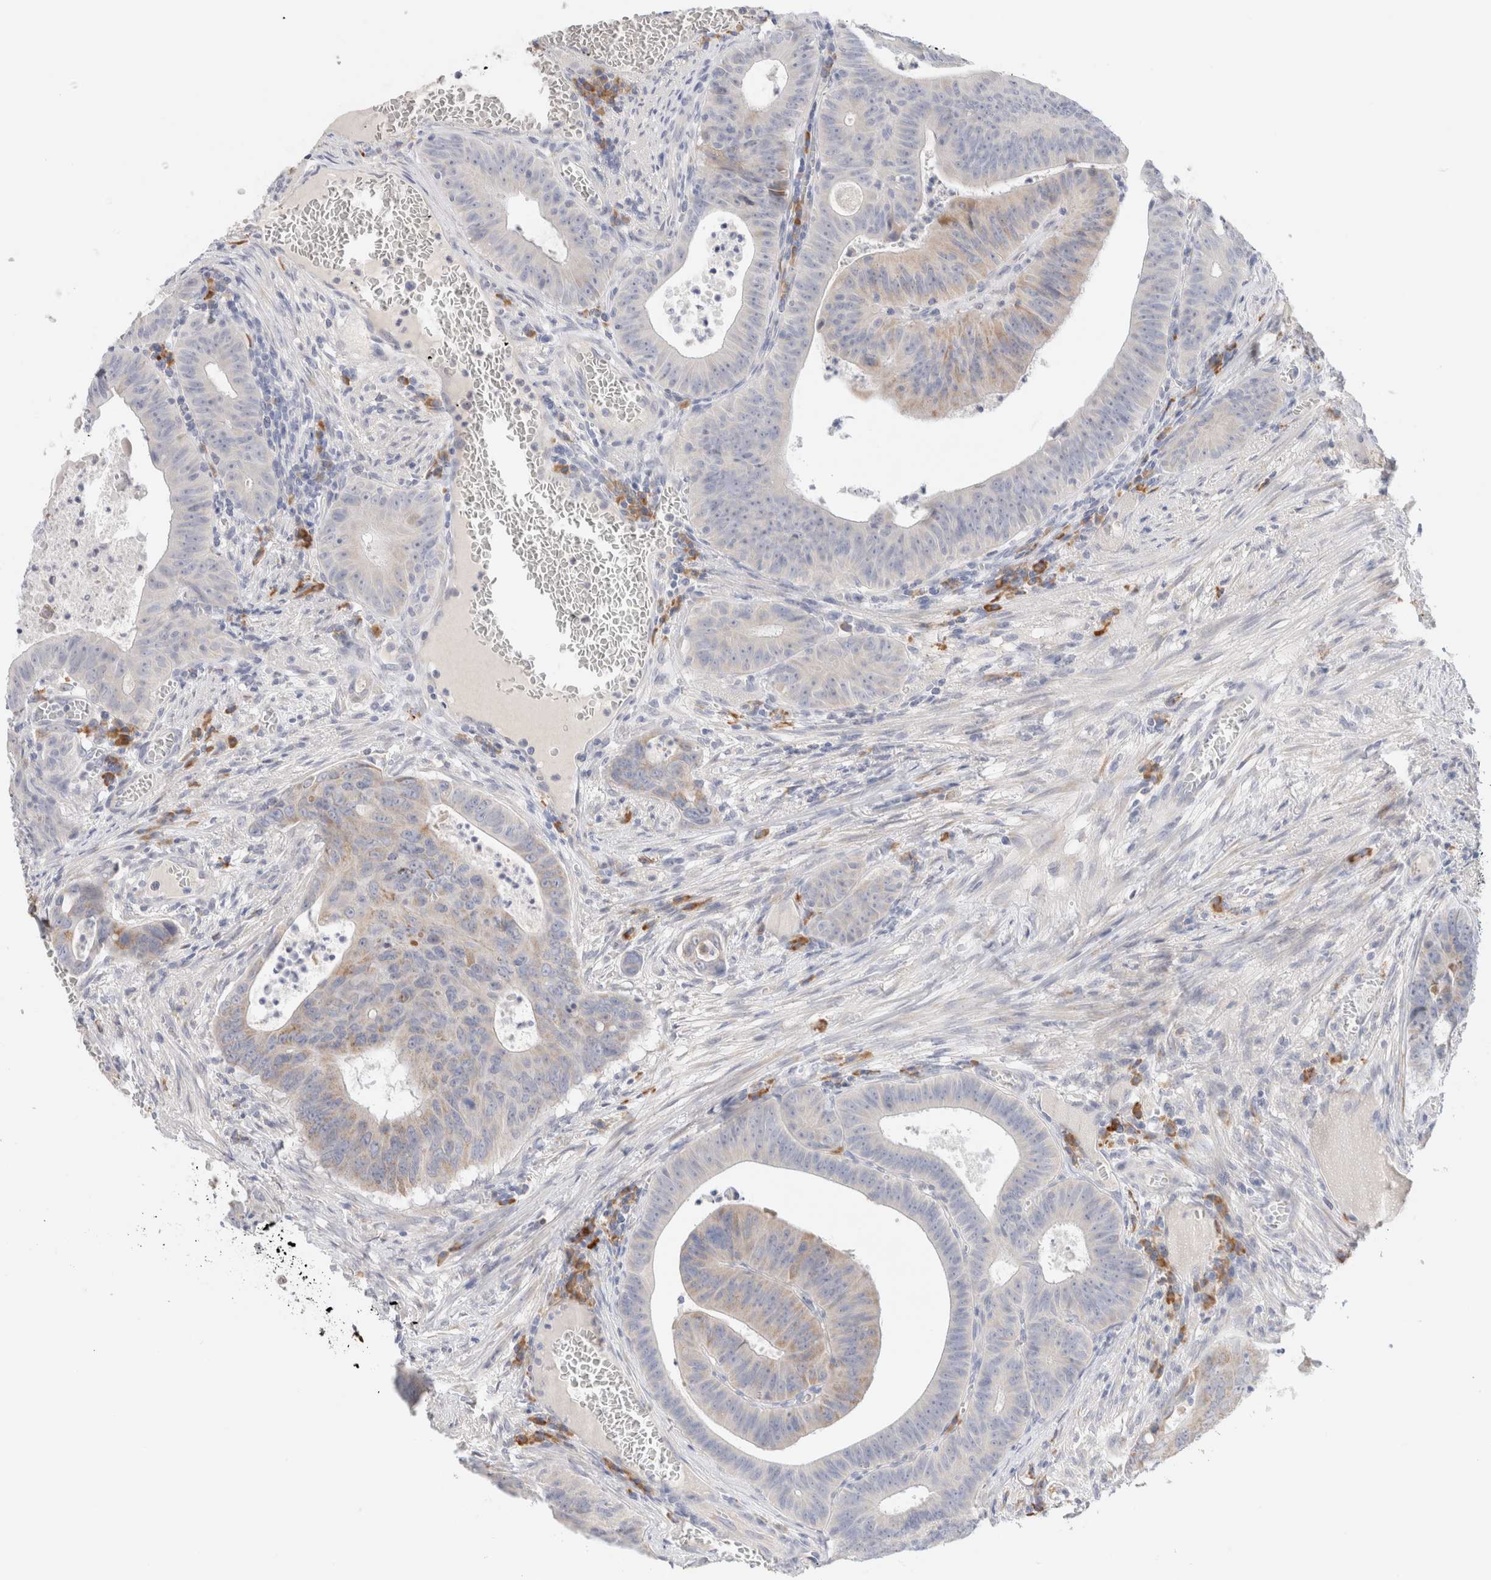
{"staining": {"intensity": "weak", "quantity": "<25%", "location": "cytoplasmic/membranous"}, "tissue": "colorectal cancer", "cell_type": "Tumor cells", "image_type": "cancer", "snomed": [{"axis": "morphology", "description": "Adenocarcinoma, NOS"}, {"axis": "topography", "description": "Colon"}], "caption": "Immunohistochemistry (IHC) of adenocarcinoma (colorectal) displays no positivity in tumor cells.", "gene": "GADD45G", "patient": {"sex": "male", "age": 87}}